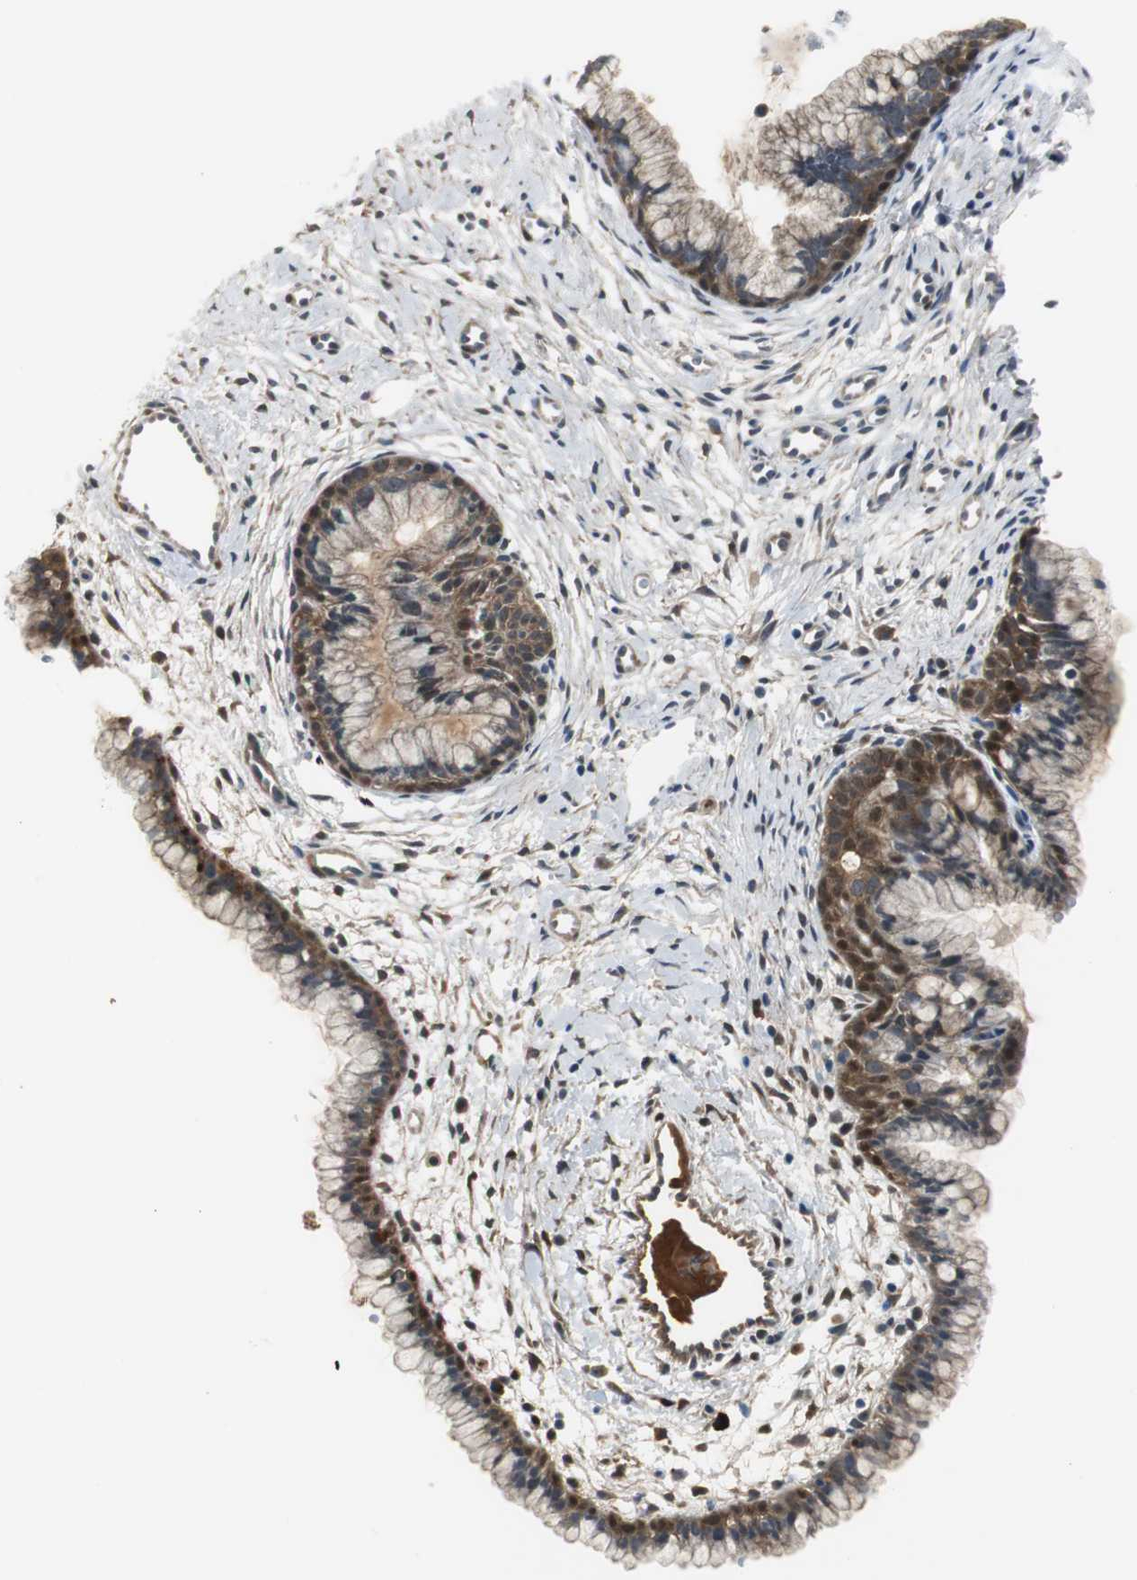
{"staining": {"intensity": "strong", "quantity": ">75%", "location": "cytoplasmic/membranous,nuclear"}, "tissue": "cervix", "cell_type": "Glandular cells", "image_type": "normal", "snomed": [{"axis": "morphology", "description": "Normal tissue, NOS"}, {"axis": "topography", "description": "Cervix"}], "caption": "Immunohistochemical staining of unremarkable human cervix displays high levels of strong cytoplasmic/membranous,nuclear positivity in approximately >75% of glandular cells.", "gene": "FHL2", "patient": {"sex": "female", "age": 39}}